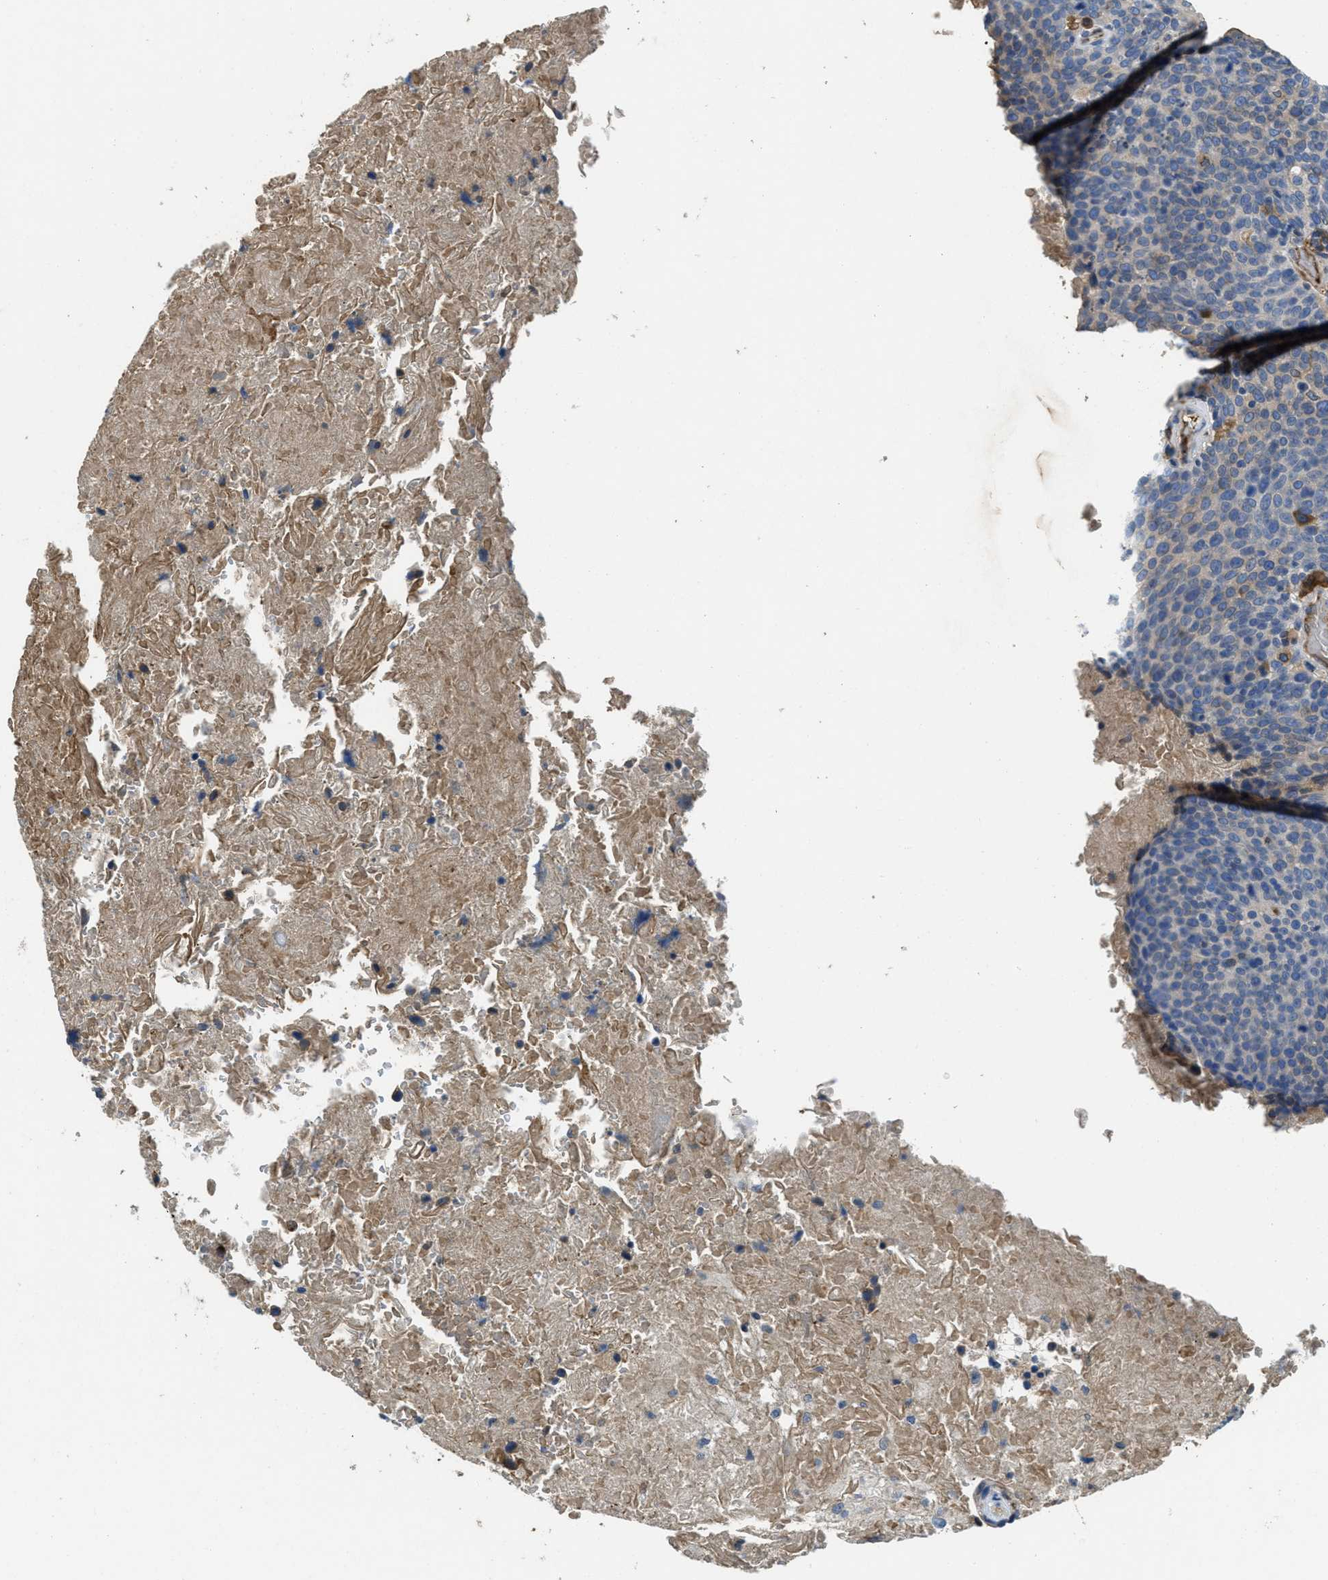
{"staining": {"intensity": "weak", "quantity": "<25%", "location": "cytoplasmic/membranous"}, "tissue": "head and neck cancer", "cell_type": "Tumor cells", "image_type": "cancer", "snomed": [{"axis": "morphology", "description": "Squamous cell carcinoma, NOS"}, {"axis": "morphology", "description": "Squamous cell carcinoma, metastatic, NOS"}, {"axis": "topography", "description": "Lymph node"}, {"axis": "topography", "description": "Head-Neck"}], "caption": "DAB immunohistochemical staining of metastatic squamous cell carcinoma (head and neck) shows no significant positivity in tumor cells.", "gene": "MPDU1", "patient": {"sex": "male", "age": 62}}